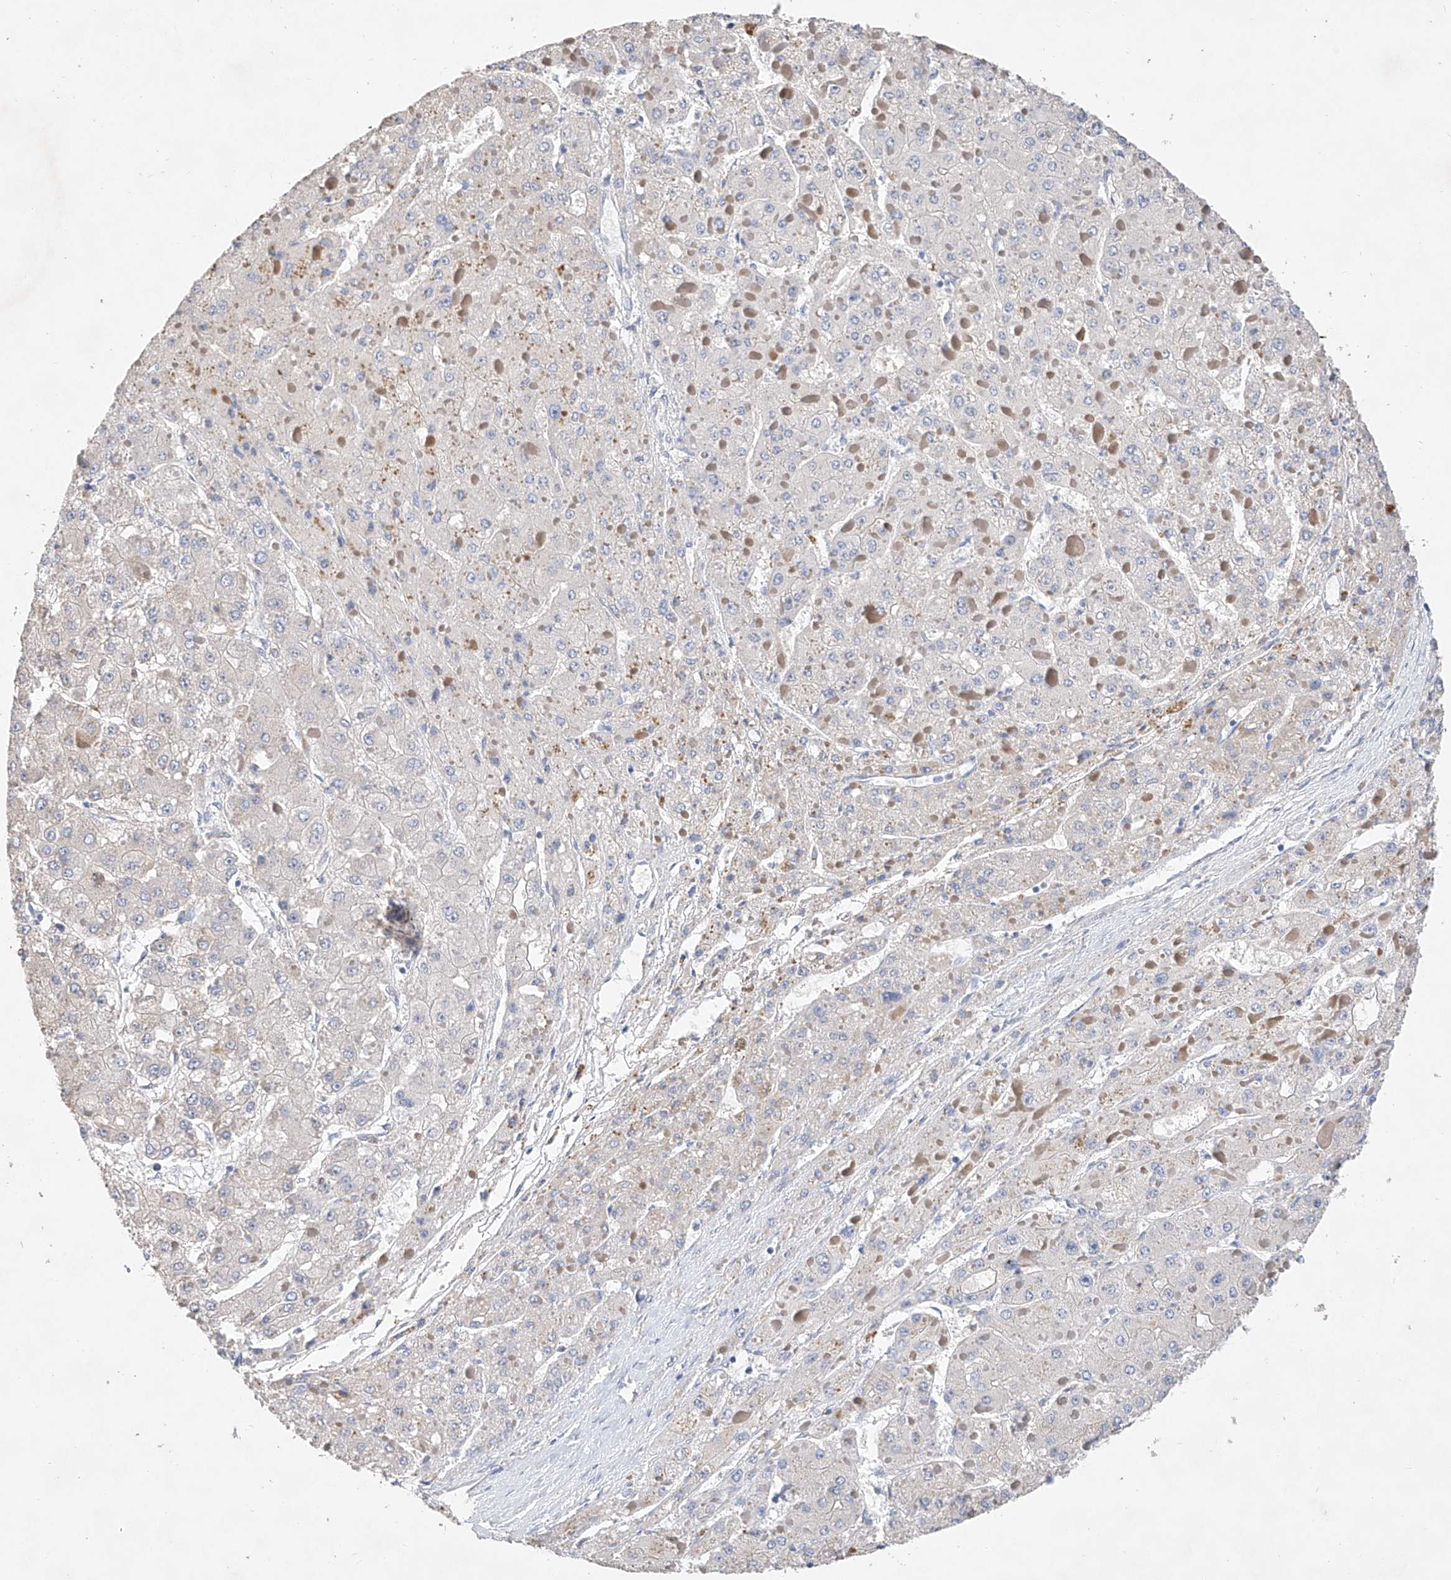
{"staining": {"intensity": "negative", "quantity": "none", "location": "none"}, "tissue": "liver cancer", "cell_type": "Tumor cells", "image_type": "cancer", "snomed": [{"axis": "morphology", "description": "Carcinoma, Hepatocellular, NOS"}, {"axis": "topography", "description": "Liver"}], "caption": "Immunohistochemistry of human liver cancer (hepatocellular carcinoma) reveals no positivity in tumor cells.", "gene": "AMD1", "patient": {"sex": "female", "age": 73}}